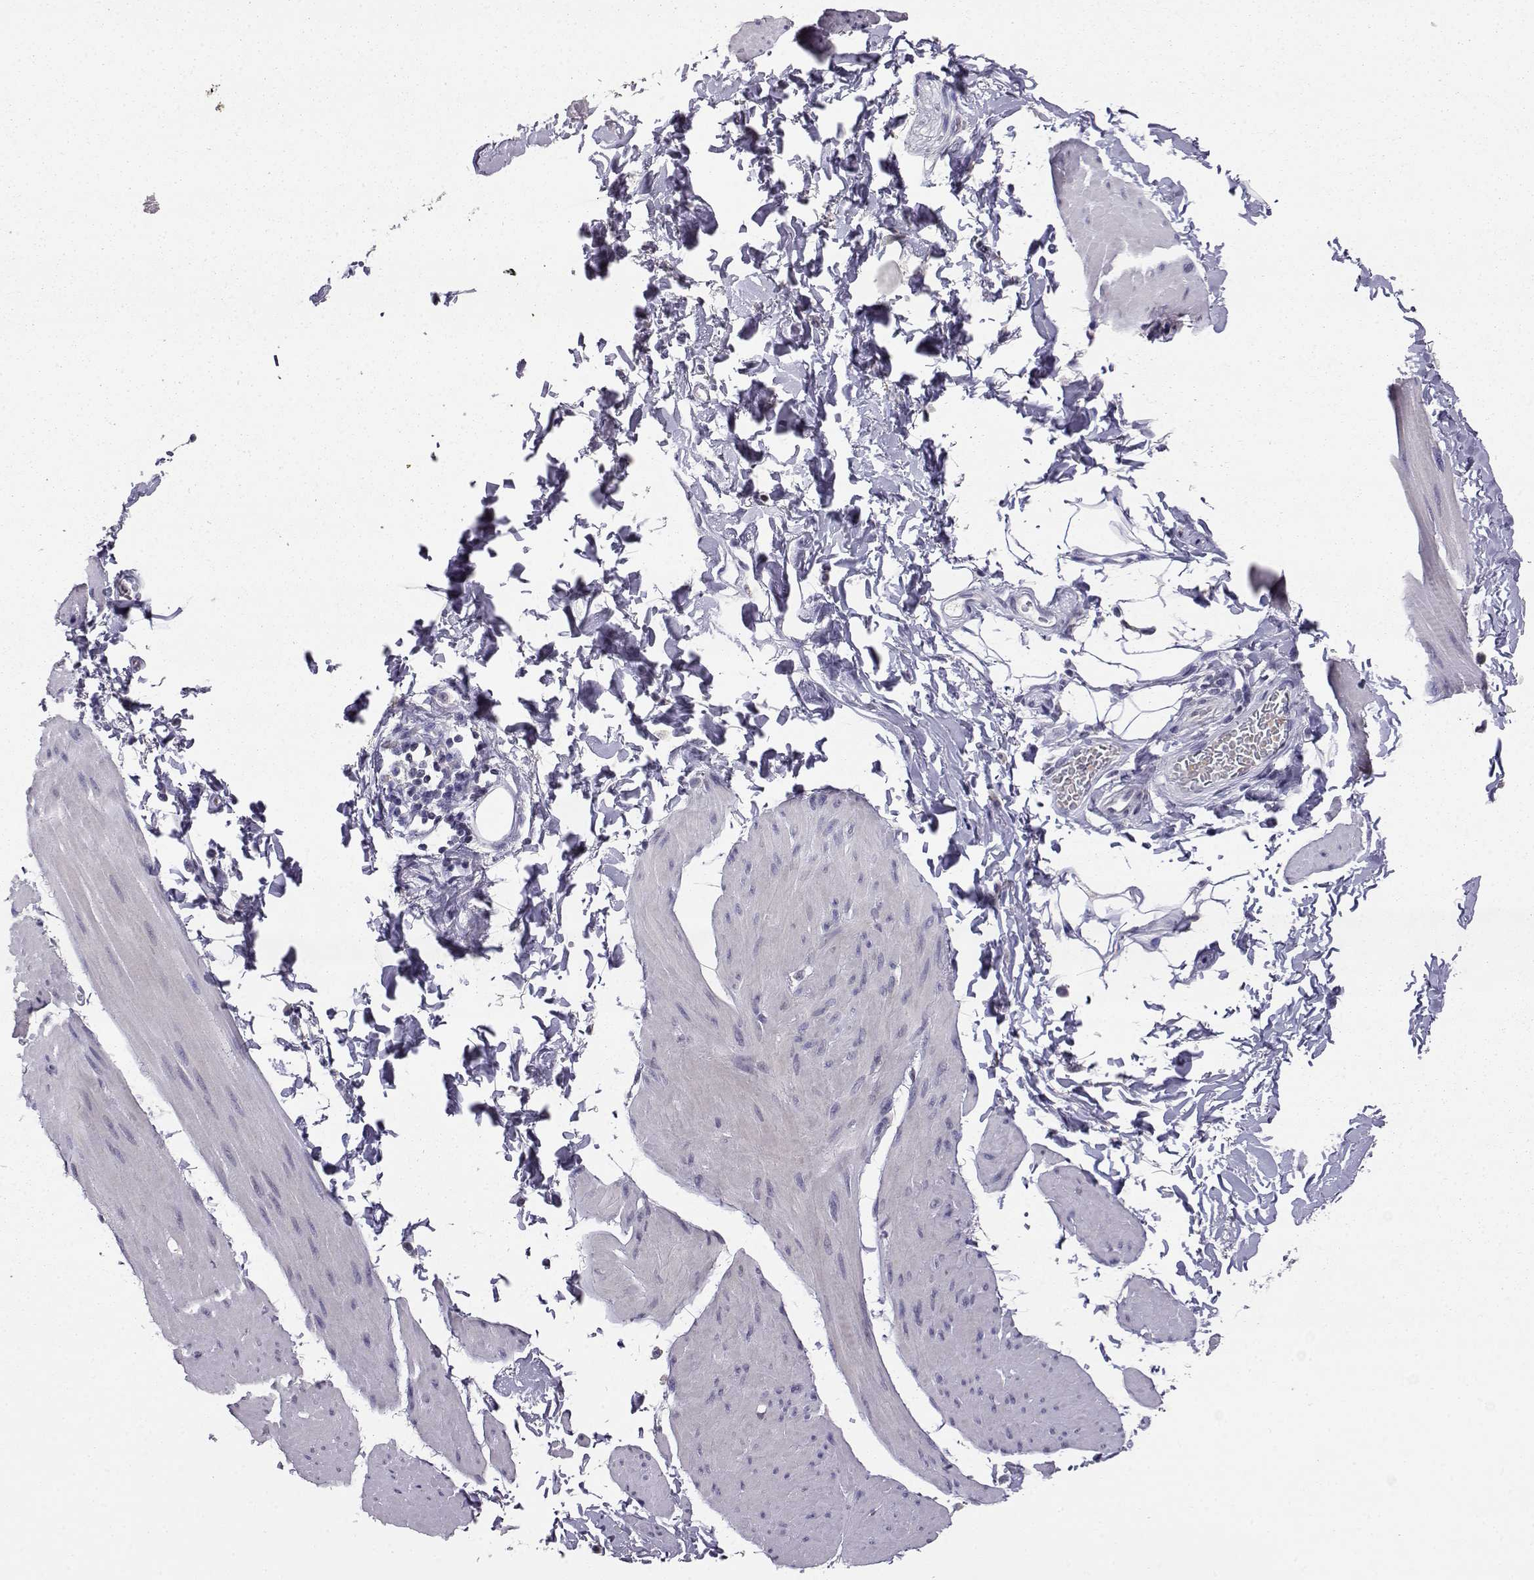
{"staining": {"intensity": "negative", "quantity": "none", "location": "none"}, "tissue": "smooth muscle", "cell_type": "Smooth muscle cells", "image_type": "normal", "snomed": [{"axis": "morphology", "description": "Normal tissue, NOS"}, {"axis": "topography", "description": "Adipose tissue"}, {"axis": "topography", "description": "Smooth muscle"}, {"axis": "topography", "description": "Peripheral nerve tissue"}], "caption": "Smooth muscle cells show no significant protein positivity in unremarkable smooth muscle.", "gene": "AKR1B1", "patient": {"sex": "male", "age": 83}}